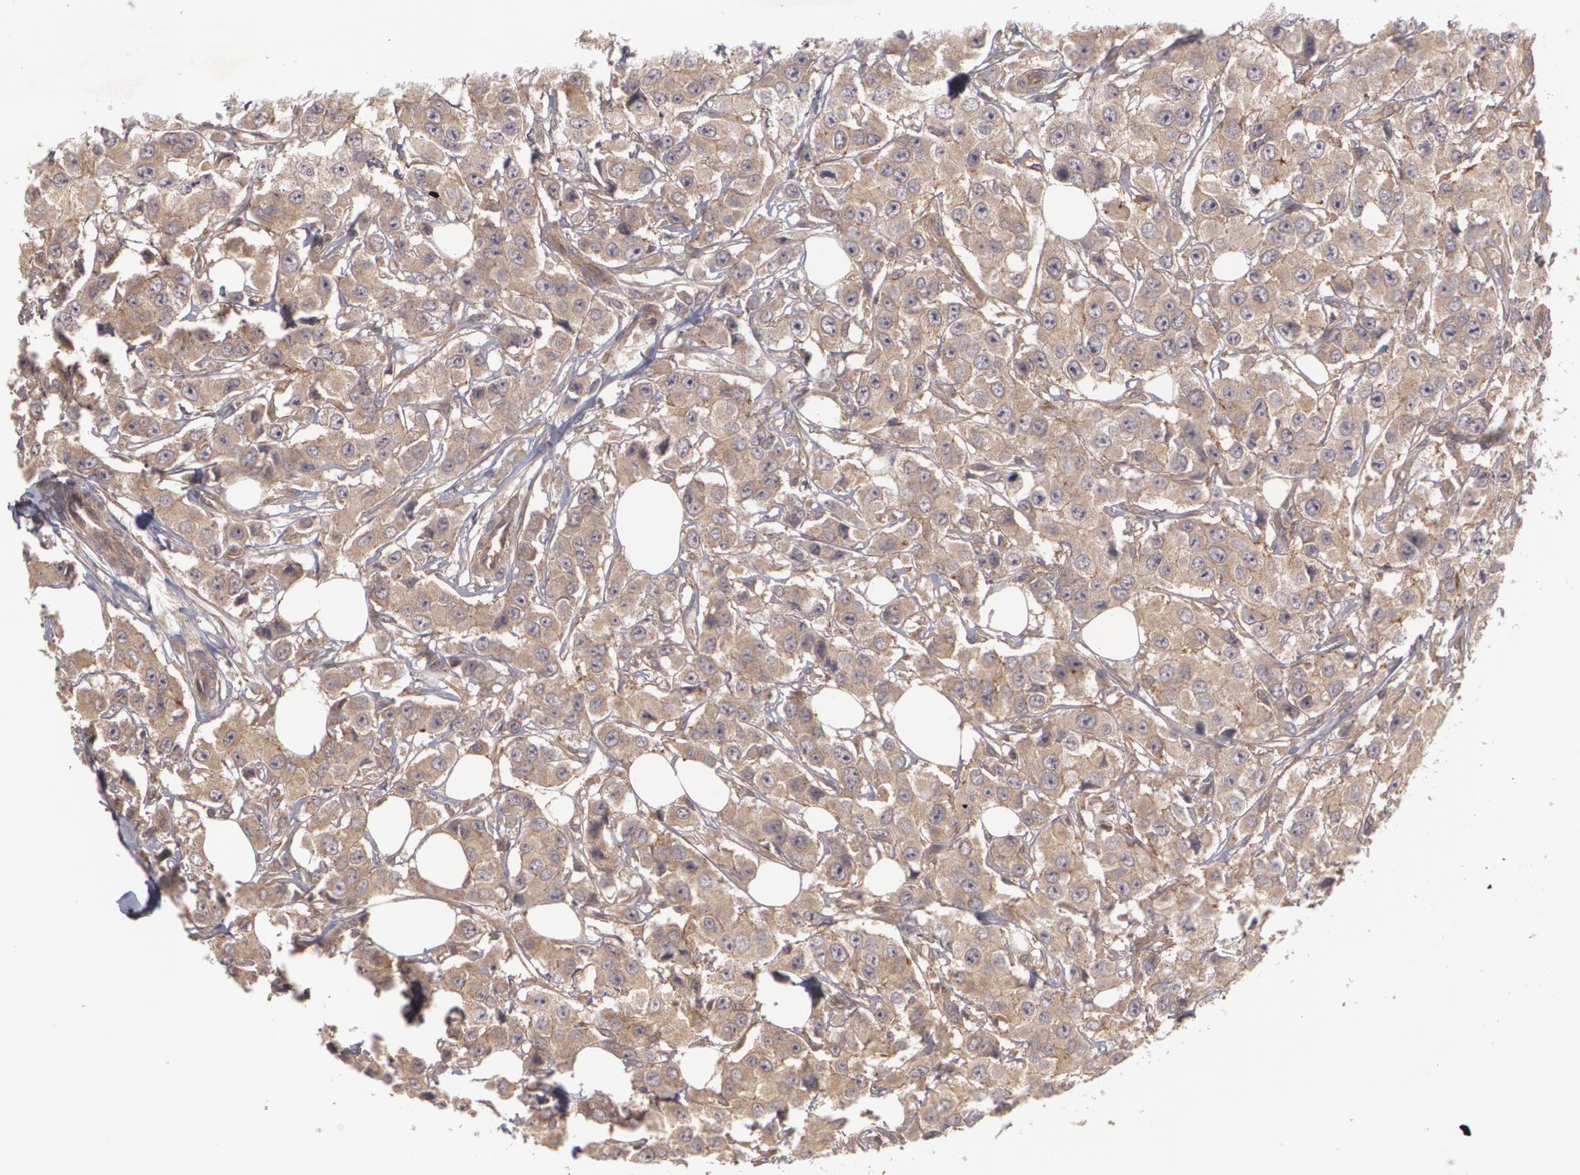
{"staining": {"intensity": "weak", "quantity": ">75%", "location": "cytoplasmic/membranous"}, "tissue": "breast cancer", "cell_type": "Tumor cells", "image_type": "cancer", "snomed": [{"axis": "morphology", "description": "Duct carcinoma"}, {"axis": "topography", "description": "Breast"}], "caption": "Protein staining of breast infiltrating ductal carcinoma tissue shows weak cytoplasmic/membranous positivity in approximately >75% of tumor cells.", "gene": "HRAS", "patient": {"sex": "female", "age": 58}}